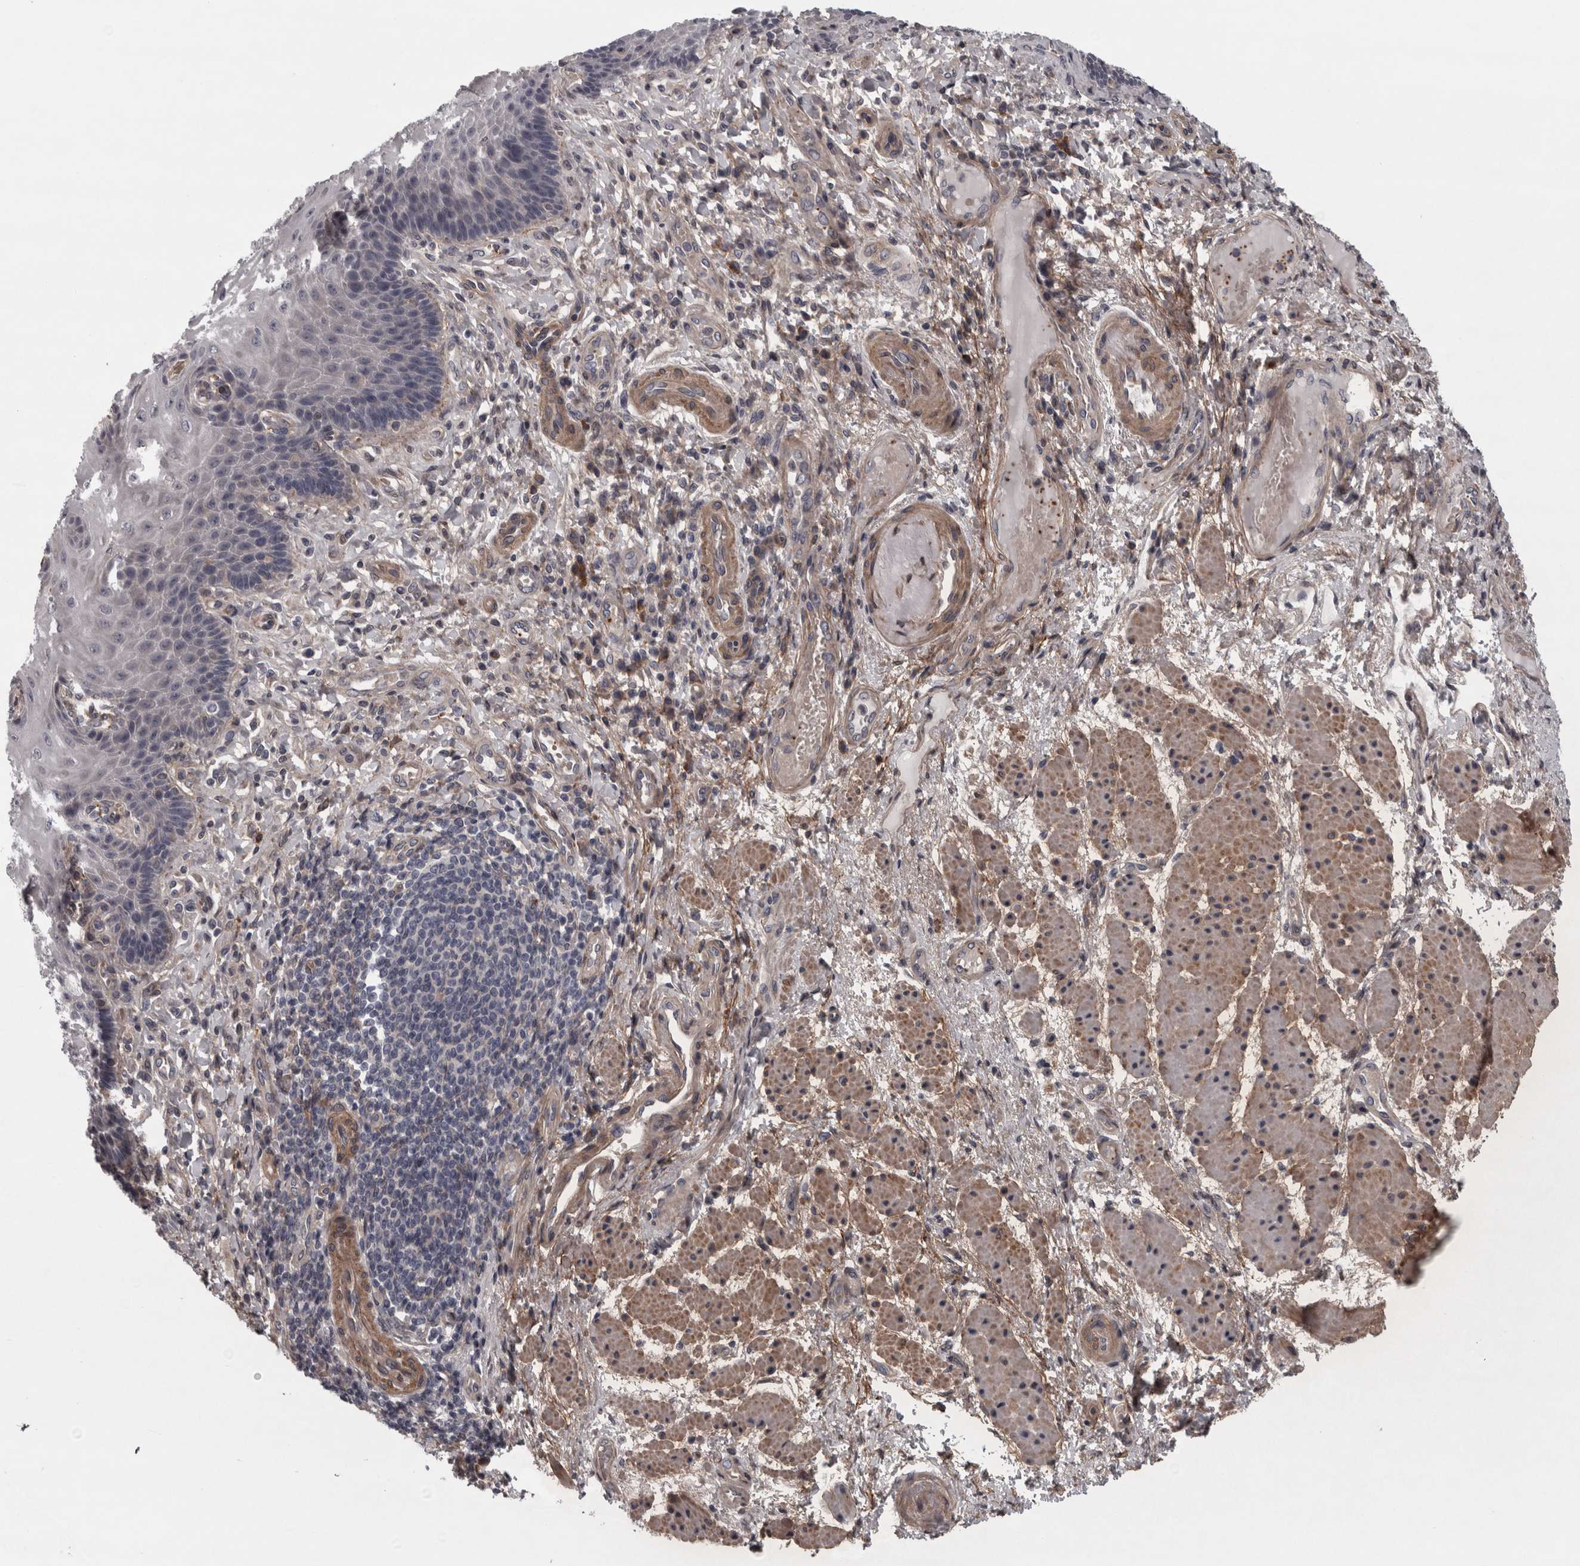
{"staining": {"intensity": "negative", "quantity": "none", "location": "none"}, "tissue": "esophagus", "cell_type": "Squamous epithelial cells", "image_type": "normal", "snomed": [{"axis": "morphology", "description": "Normal tissue, NOS"}, {"axis": "topography", "description": "Esophagus"}], "caption": "IHC of normal esophagus displays no positivity in squamous epithelial cells.", "gene": "RSU1", "patient": {"sex": "male", "age": 54}}